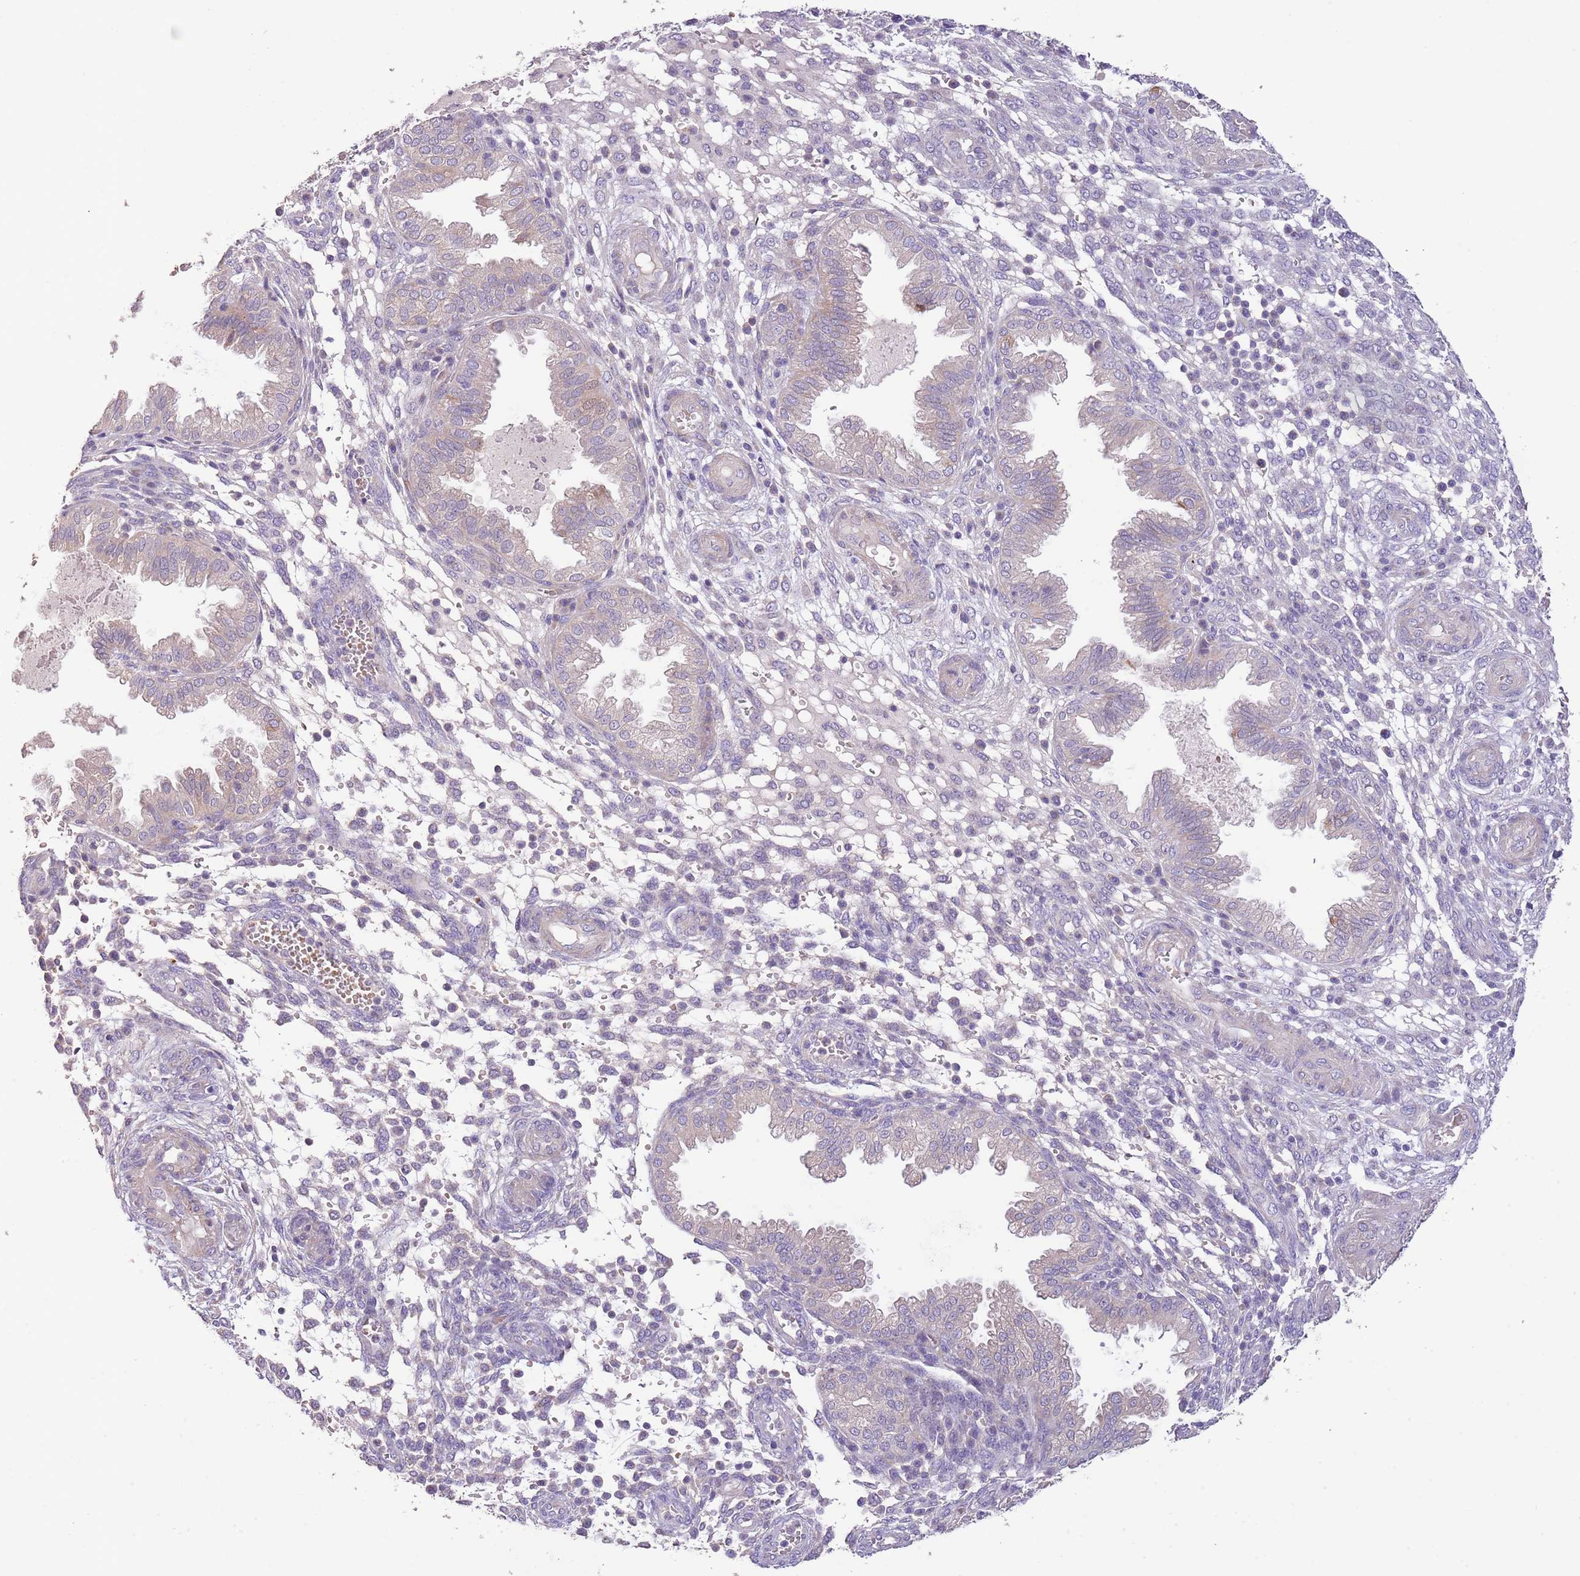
{"staining": {"intensity": "negative", "quantity": "none", "location": "none"}, "tissue": "endometrium", "cell_type": "Cells in endometrial stroma", "image_type": "normal", "snomed": [{"axis": "morphology", "description": "Normal tissue, NOS"}, {"axis": "topography", "description": "Endometrium"}], "caption": "This is a image of IHC staining of normal endometrium, which shows no expression in cells in endometrial stroma.", "gene": "ZNF658", "patient": {"sex": "female", "age": 33}}